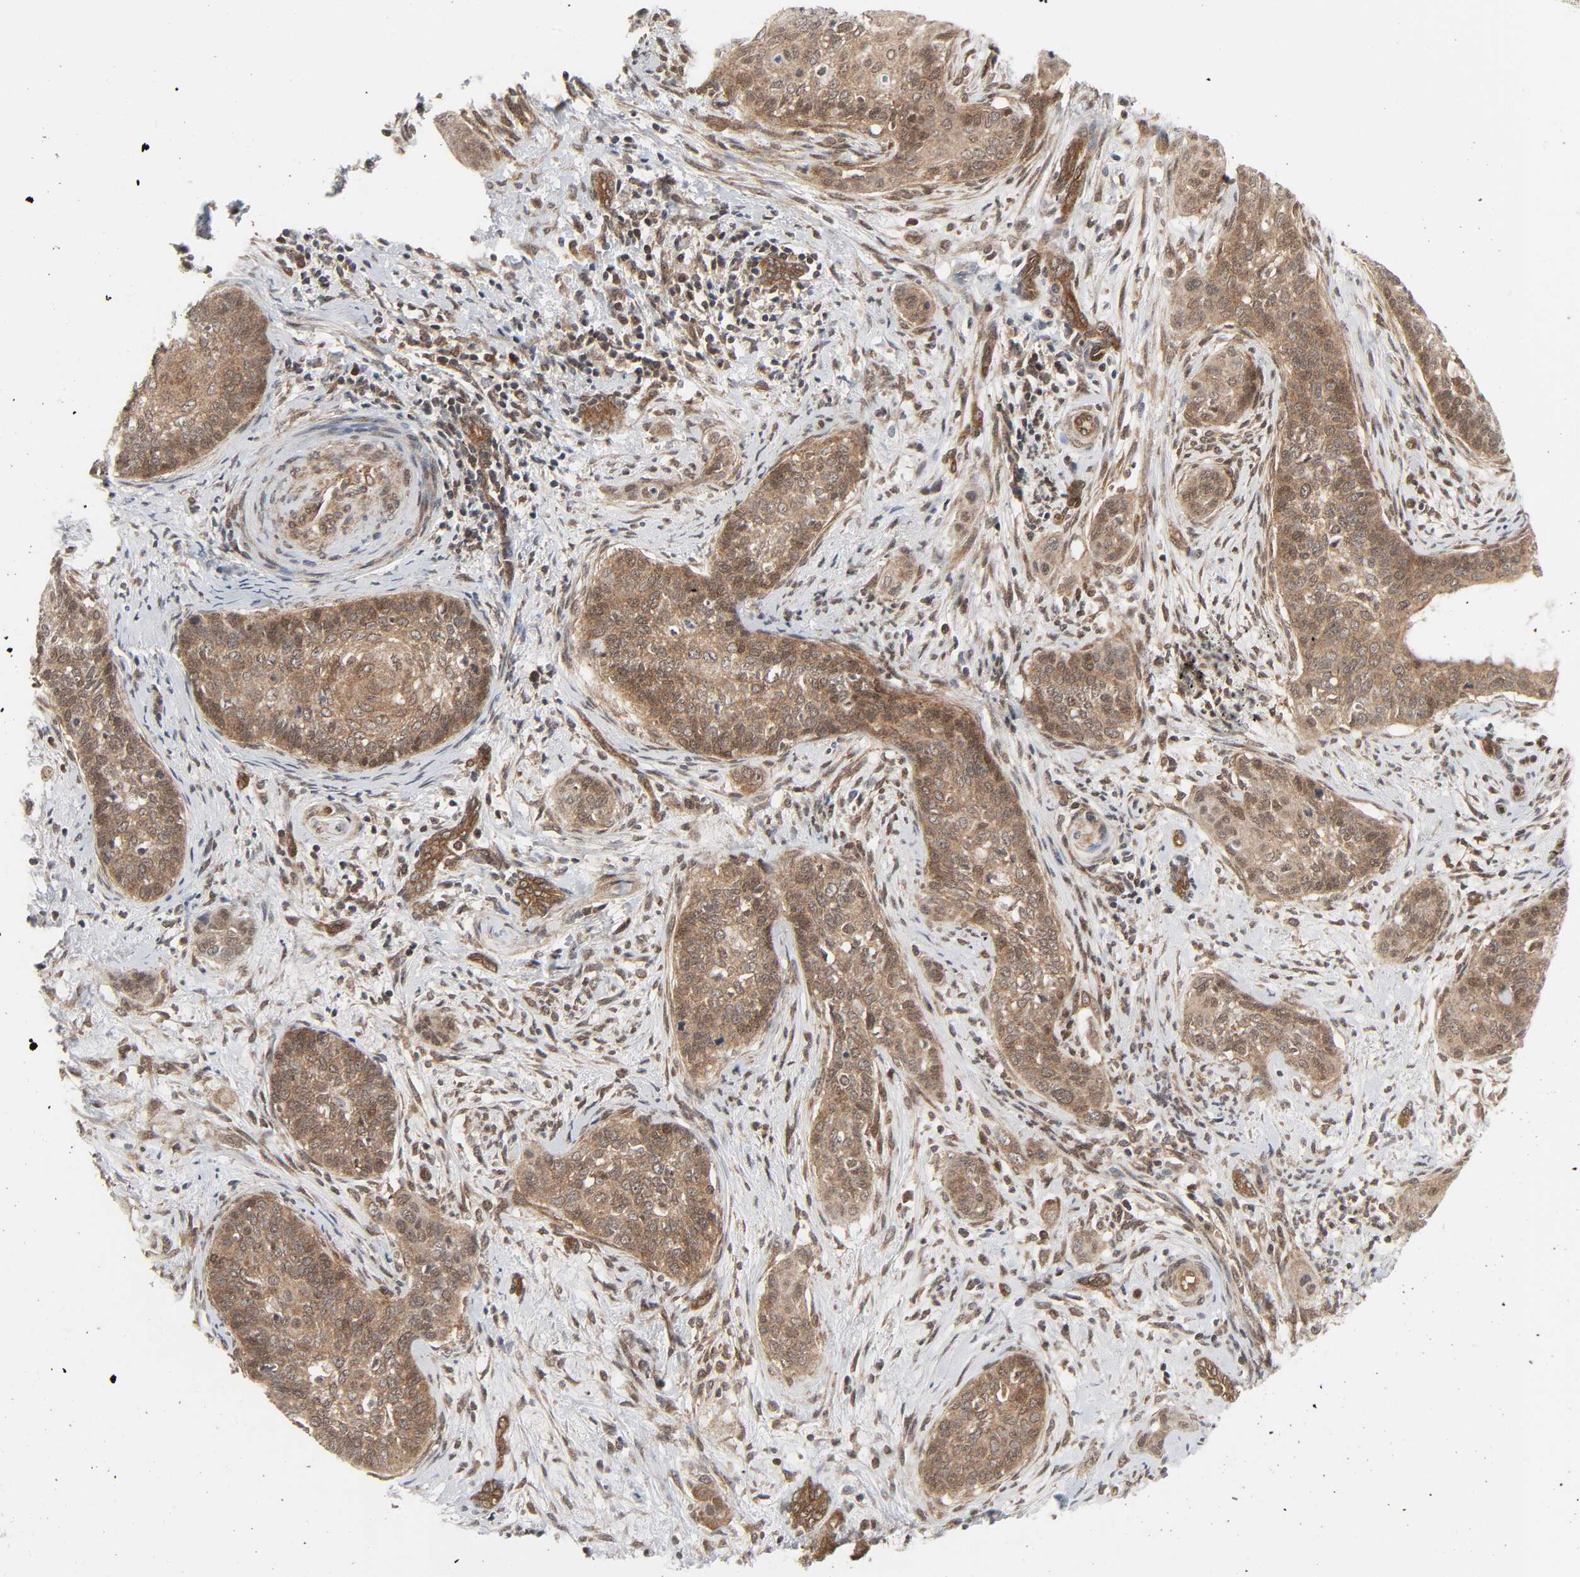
{"staining": {"intensity": "moderate", "quantity": ">75%", "location": "cytoplasmic/membranous"}, "tissue": "cervical cancer", "cell_type": "Tumor cells", "image_type": "cancer", "snomed": [{"axis": "morphology", "description": "Squamous cell carcinoma, NOS"}, {"axis": "topography", "description": "Cervix"}], "caption": "Immunohistochemistry (DAB (3,3'-diaminobenzidine)) staining of squamous cell carcinoma (cervical) displays moderate cytoplasmic/membranous protein staining in approximately >75% of tumor cells.", "gene": "GSK3A", "patient": {"sex": "female", "age": 33}}